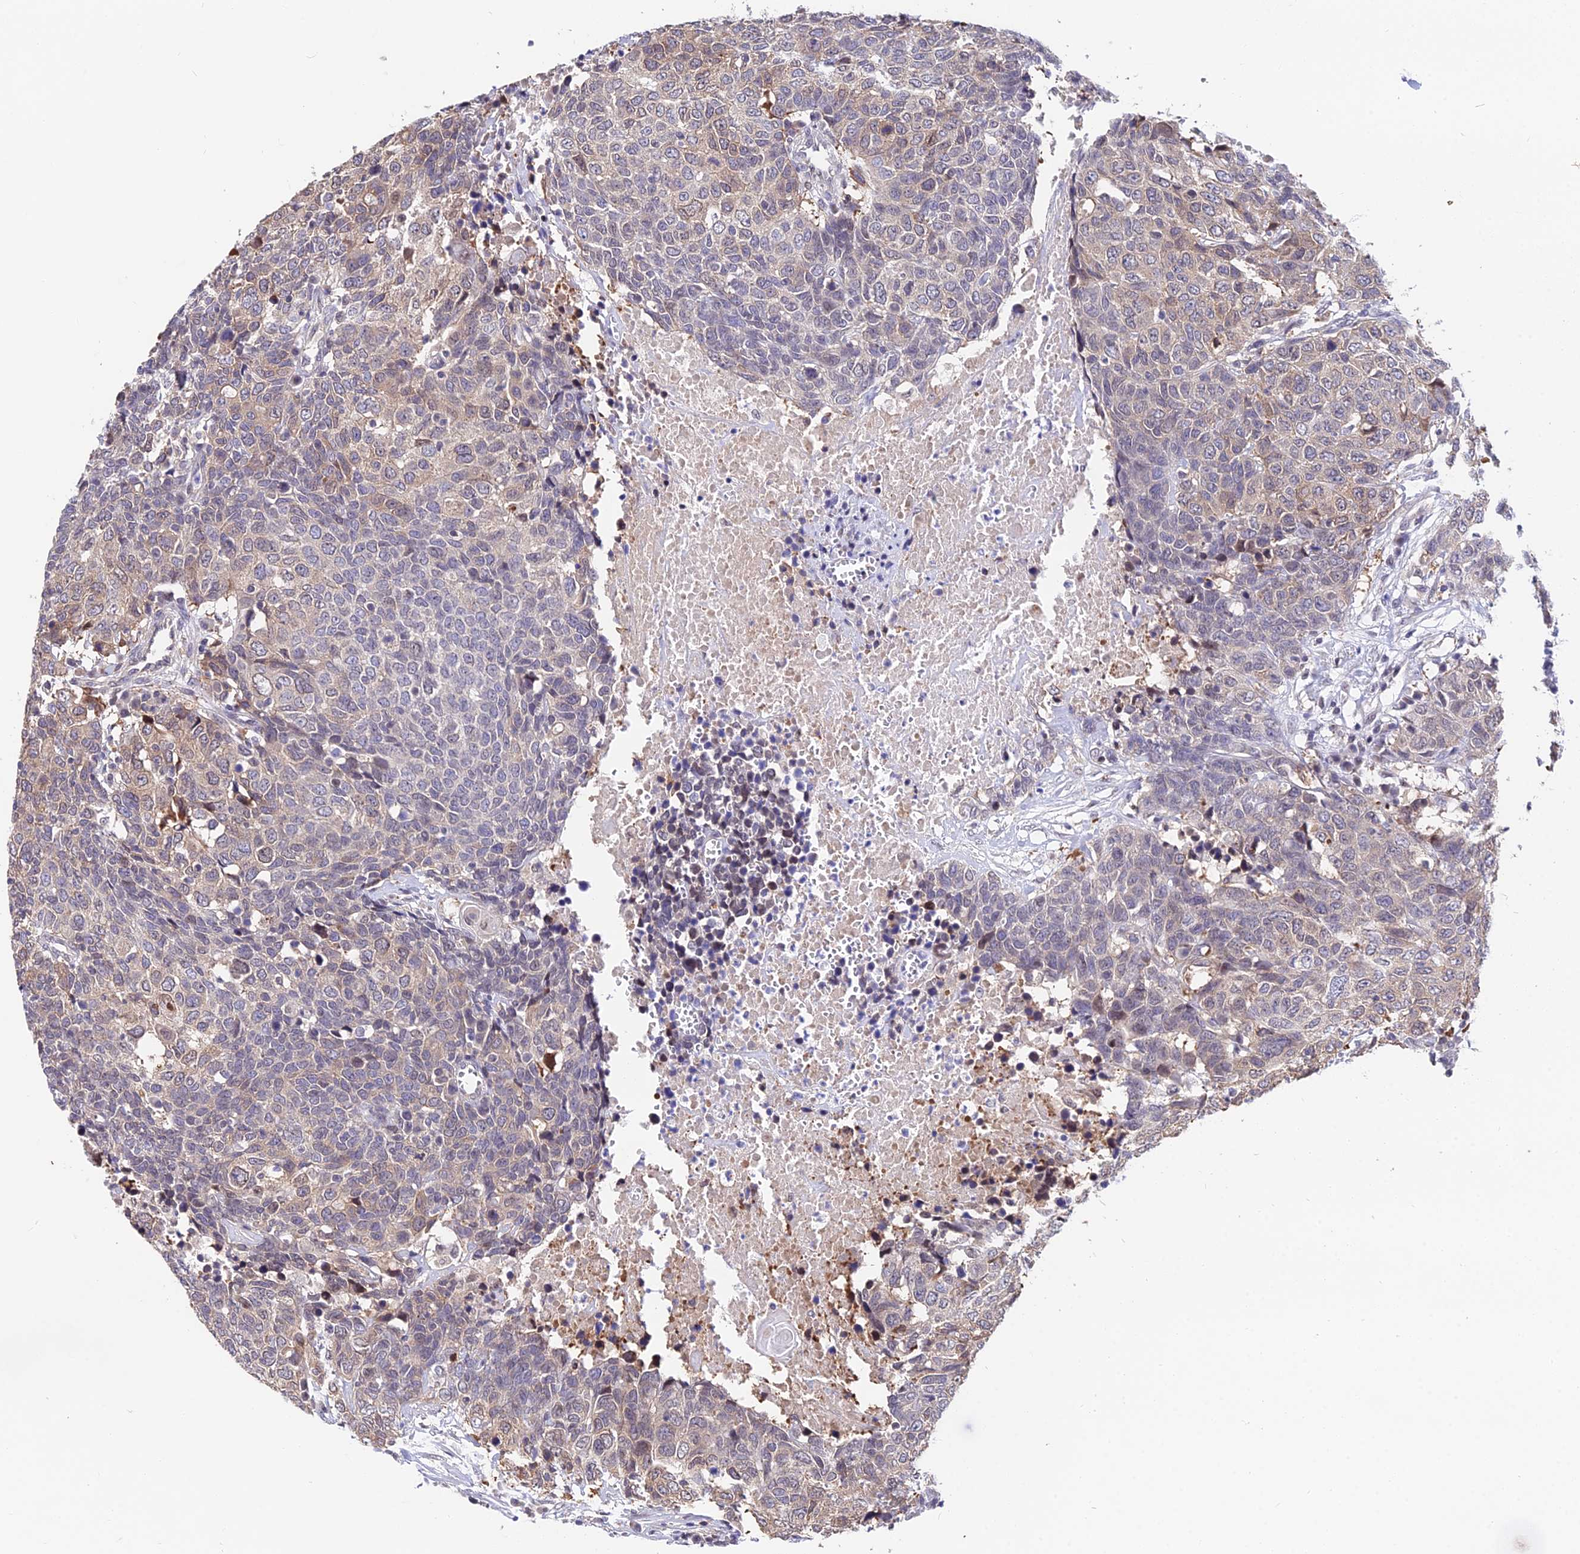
{"staining": {"intensity": "weak", "quantity": "25%-75%", "location": "cytoplasmic/membranous"}, "tissue": "head and neck cancer", "cell_type": "Tumor cells", "image_type": "cancer", "snomed": [{"axis": "morphology", "description": "Squamous cell carcinoma, NOS"}, {"axis": "topography", "description": "Head-Neck"}], "caption": "Immunohistochemical staining of head and neck cancer (squamous cell carcinoma) demonstrates low levels of weak cytoplasmic/membranous staining in about 25%-75% of tumor cells.", "gene": "INPP4A", "patient": {"sex": "male", "age": 66}}